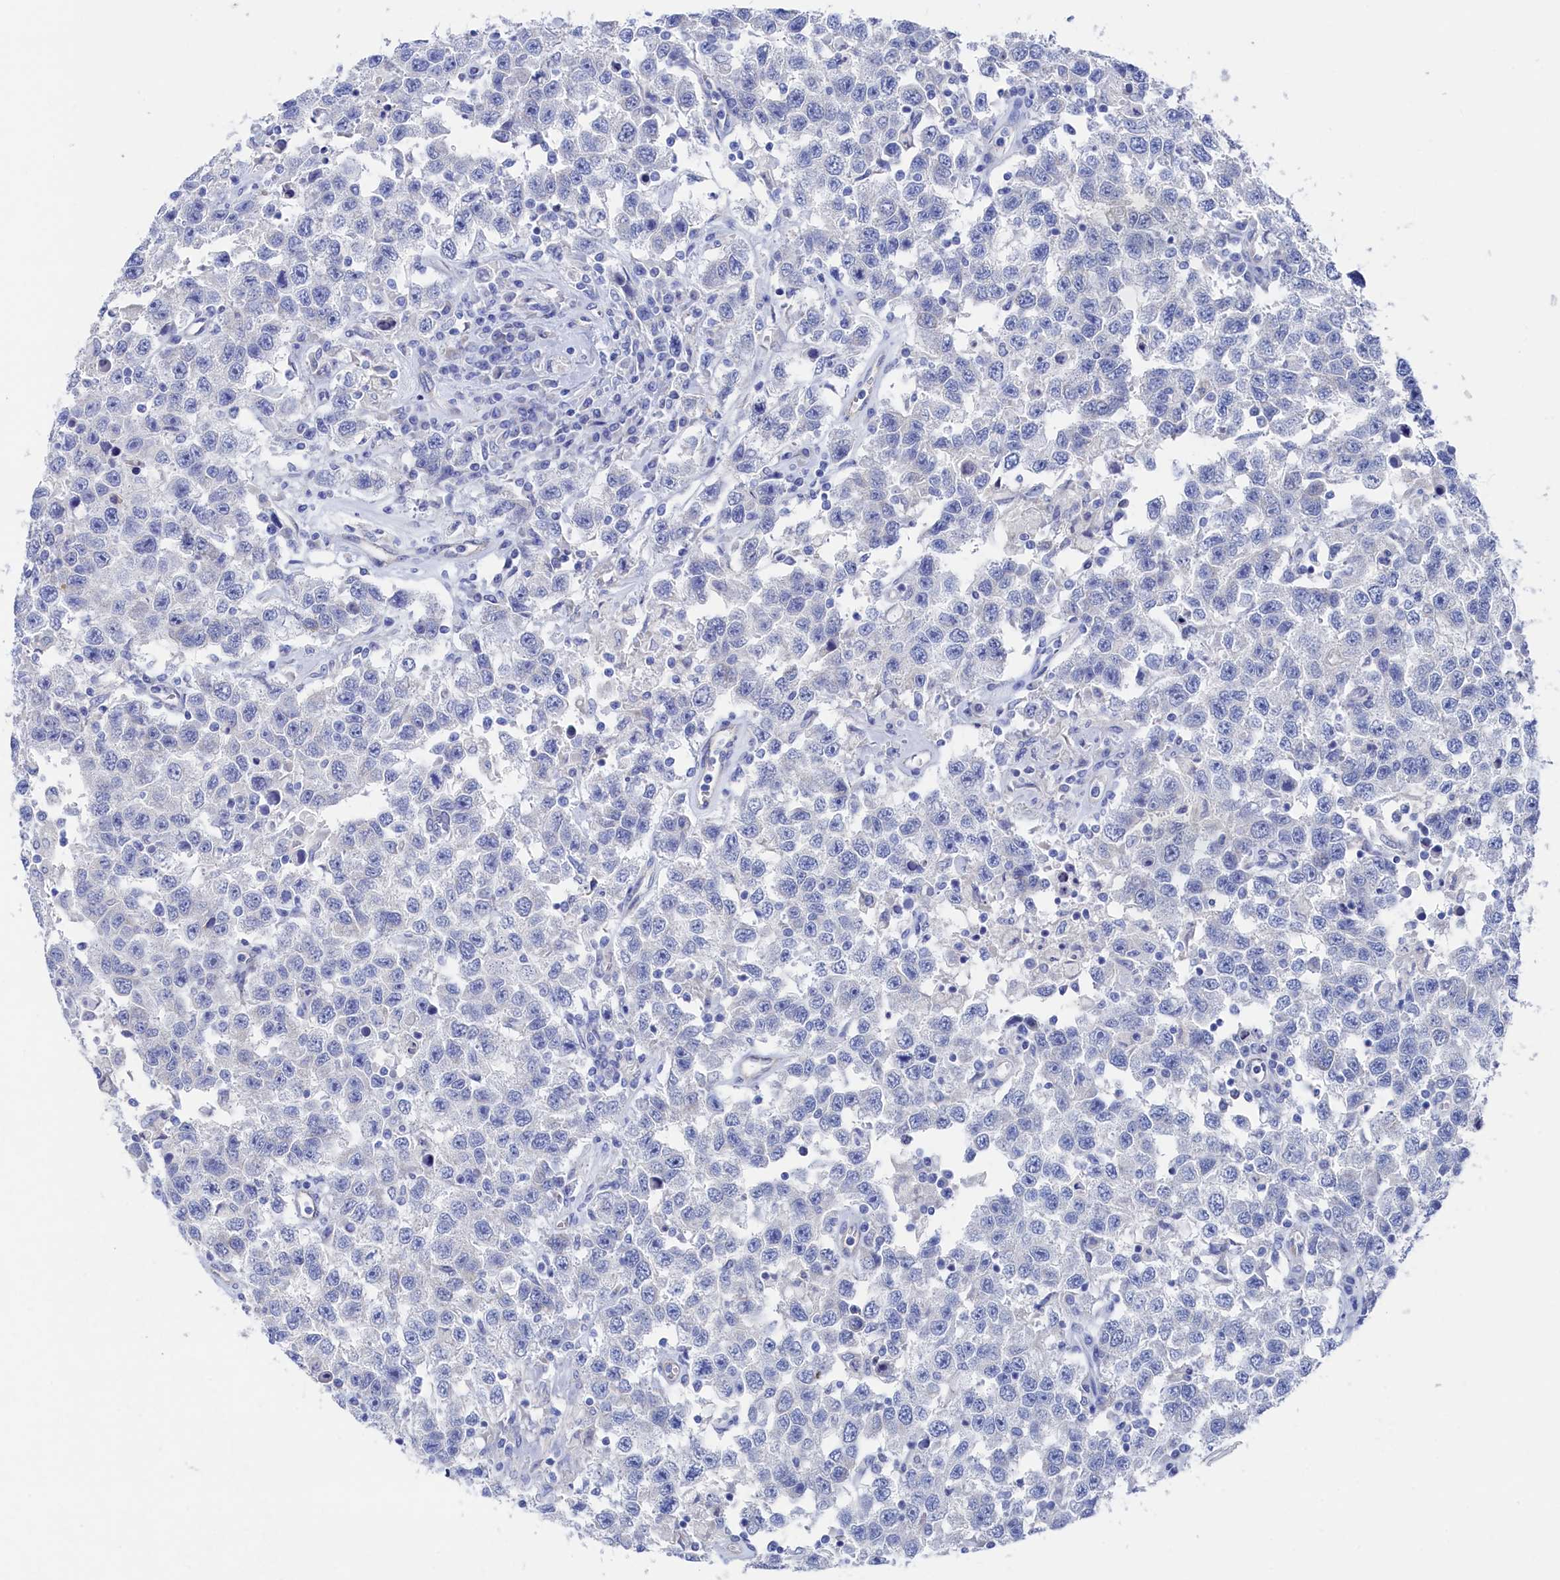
{"staining": {"intensity": "negative", "quantity": "none", "location": "none"}, "tissue": "testis cancer", "cell_type": "Tumor cells", "image_type": "cancer", "snomed": [{"axis": "morphology", "description": "Seminoma, NOS"}, {"axis": "topography", "description": "Testis"}], "caption": "High magnification brightfield microscopy of testis cancer stained with DAB (3,3'-diaminobenzidine) (brown) and counterstained with hematoxylin (blue): tumor cells show no significant positivity.", "gene": "TMOD2", "patient": {"sex": "male", "age": 41}}